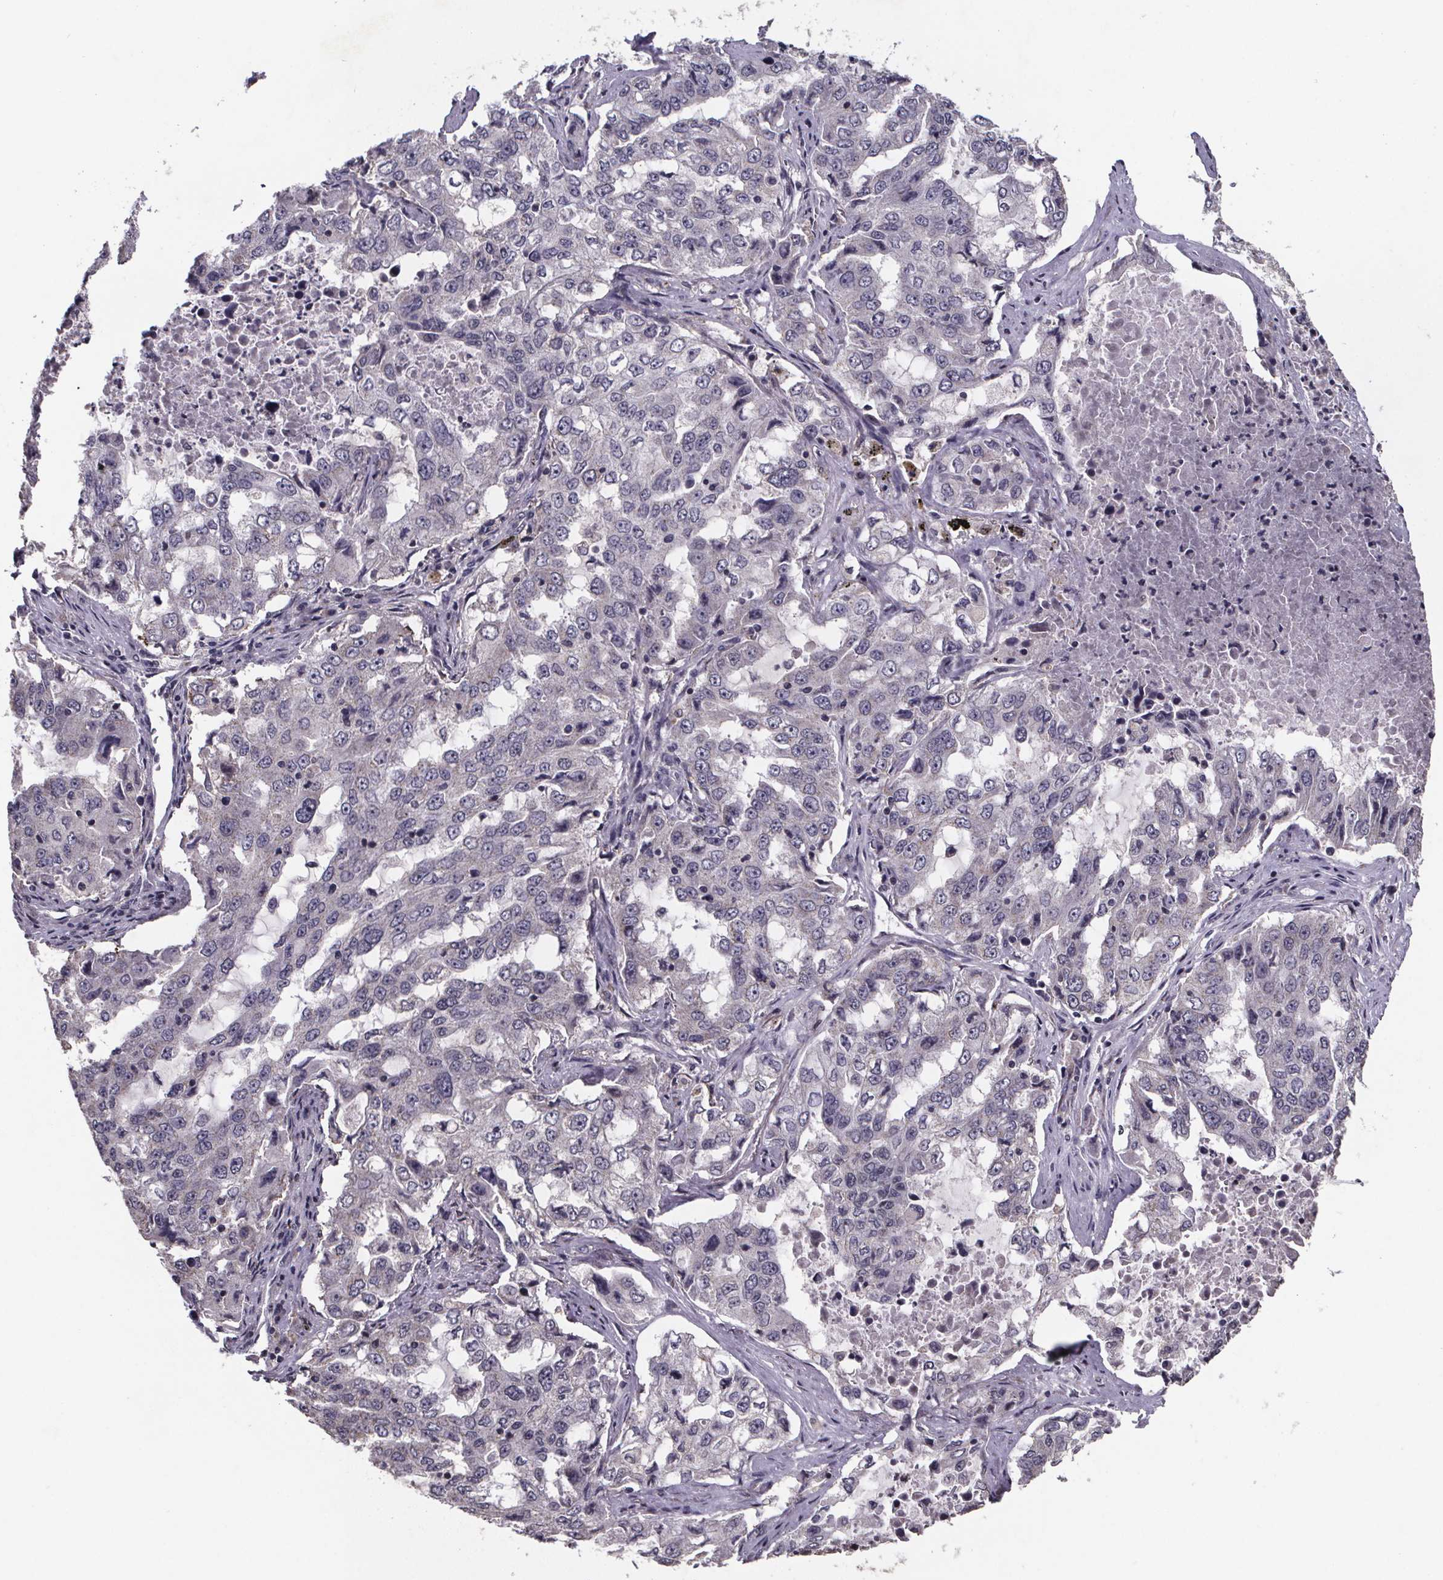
{"staining": {"intensity": "negative", "quantity": "none", "location": "none"}, "tissue": "lung cancer", "cell_type": "Tumor cells", "image_type": "cancer", "snomed": [{"axis": "morphology", "description": "Adenocarcinoma, NOS"}, {"axis": "topography", "description": "Lung"}], "caption": "The micrograph displays no significant staining in tumor cells of lung cancer (adenocarcinoma).", "gene": "PALLD", "patient": {"sex": "female", "age": 61}}